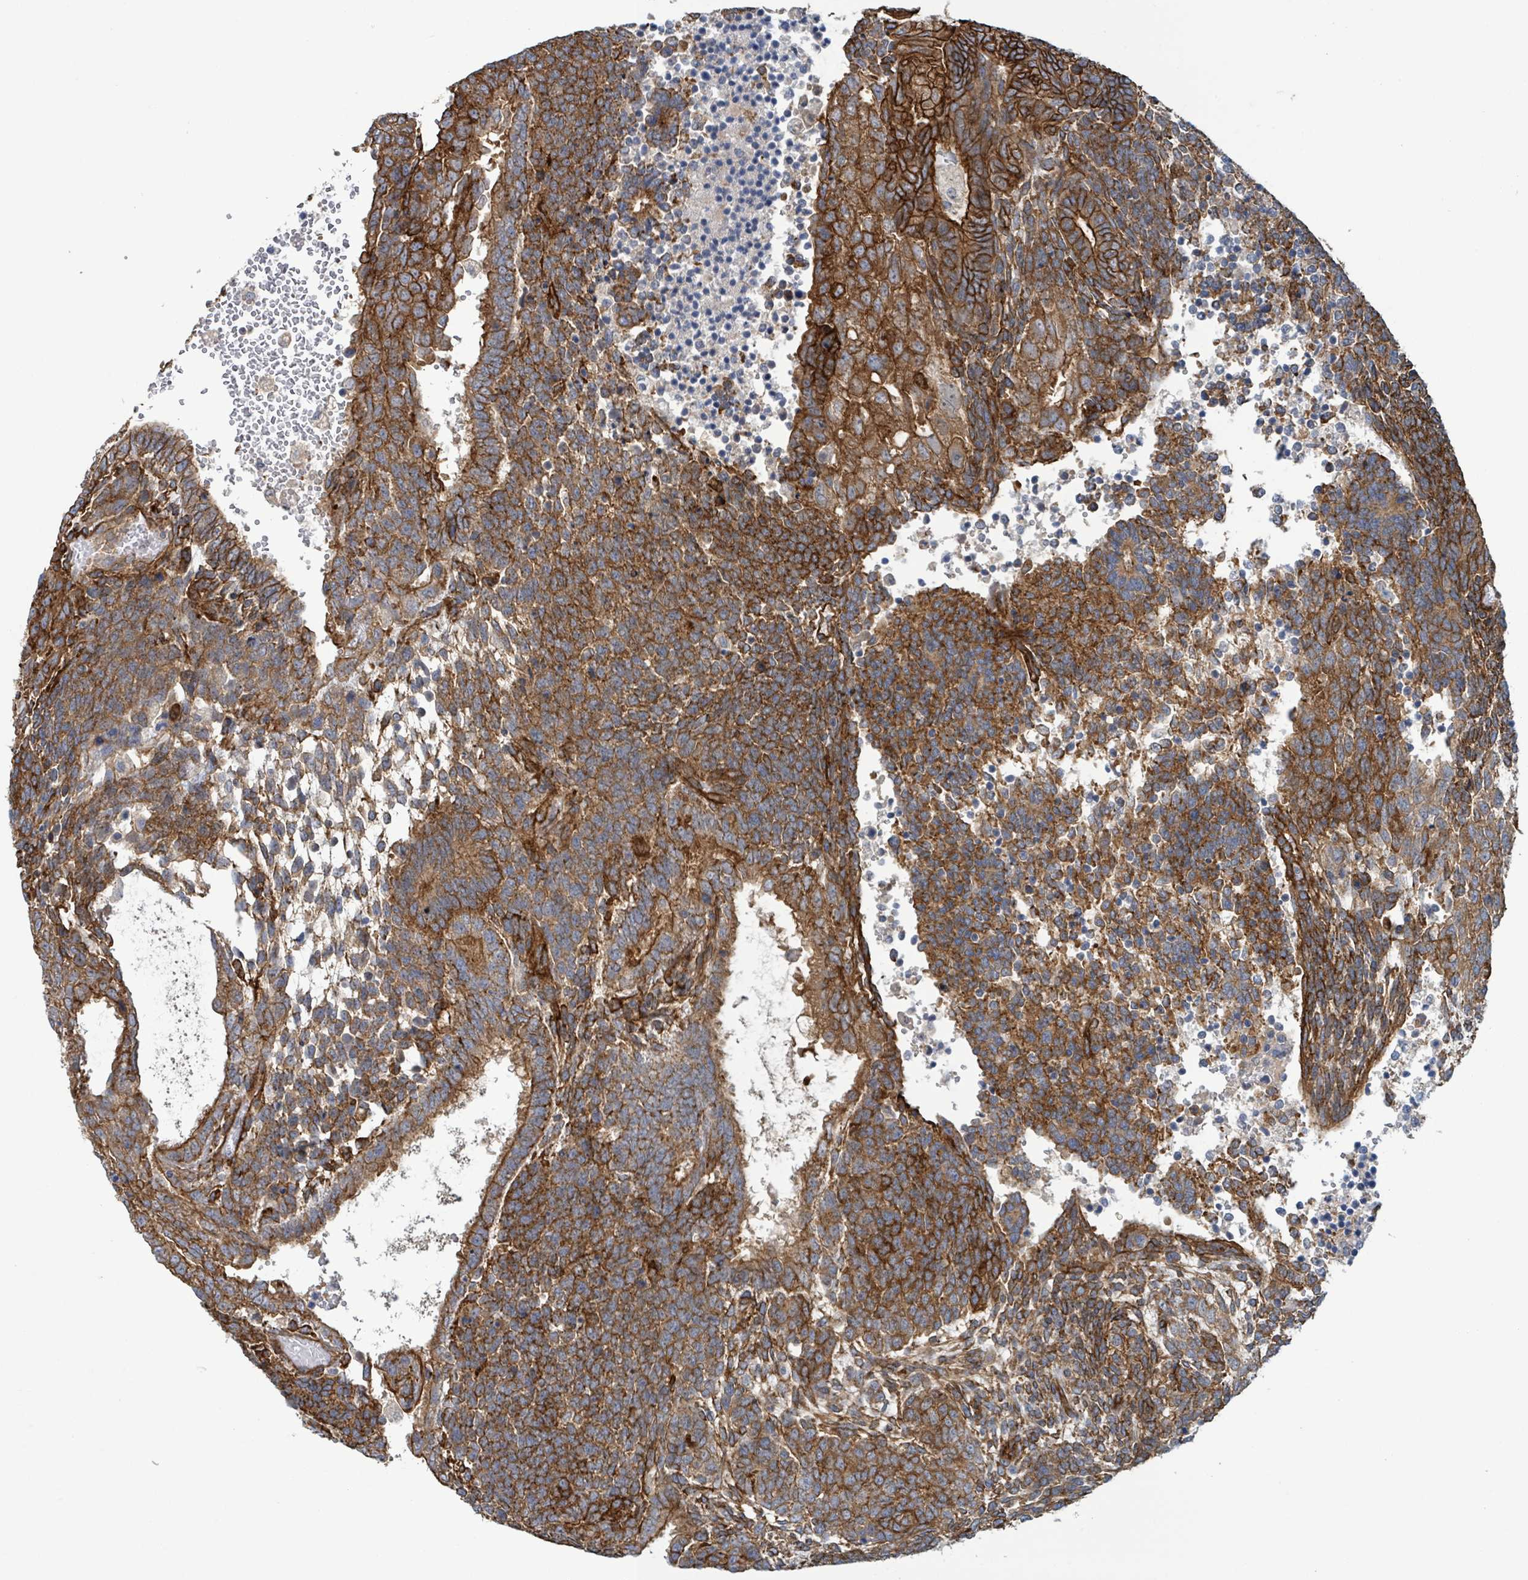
{"staining": {"intensity": "strong", "quantity": ">75%", "location": "cytoplasmic/membranous"}, "tissue": "testis cancer", "cell_type": "Tumor cells", "image_type": "cancer", "snomed": [{"axis": "morphology", "description": "Carcinoma, Embryonal, NOS"}, {"axis": "topography", "description": "Testis"}], "caption": "High-magnification brightfield microscopy of embryonal carcinoma (testis) stained with DAB (3,3'-diaminobenzidine) (brown) and counterstained with hematoxylin (blue). tumor cells exhibit strong cytoplasmic/membranous positivity is identified in about>75% of cells.", "gene": "LDOC1", "patient": {"sex": "male", "age": 23}}